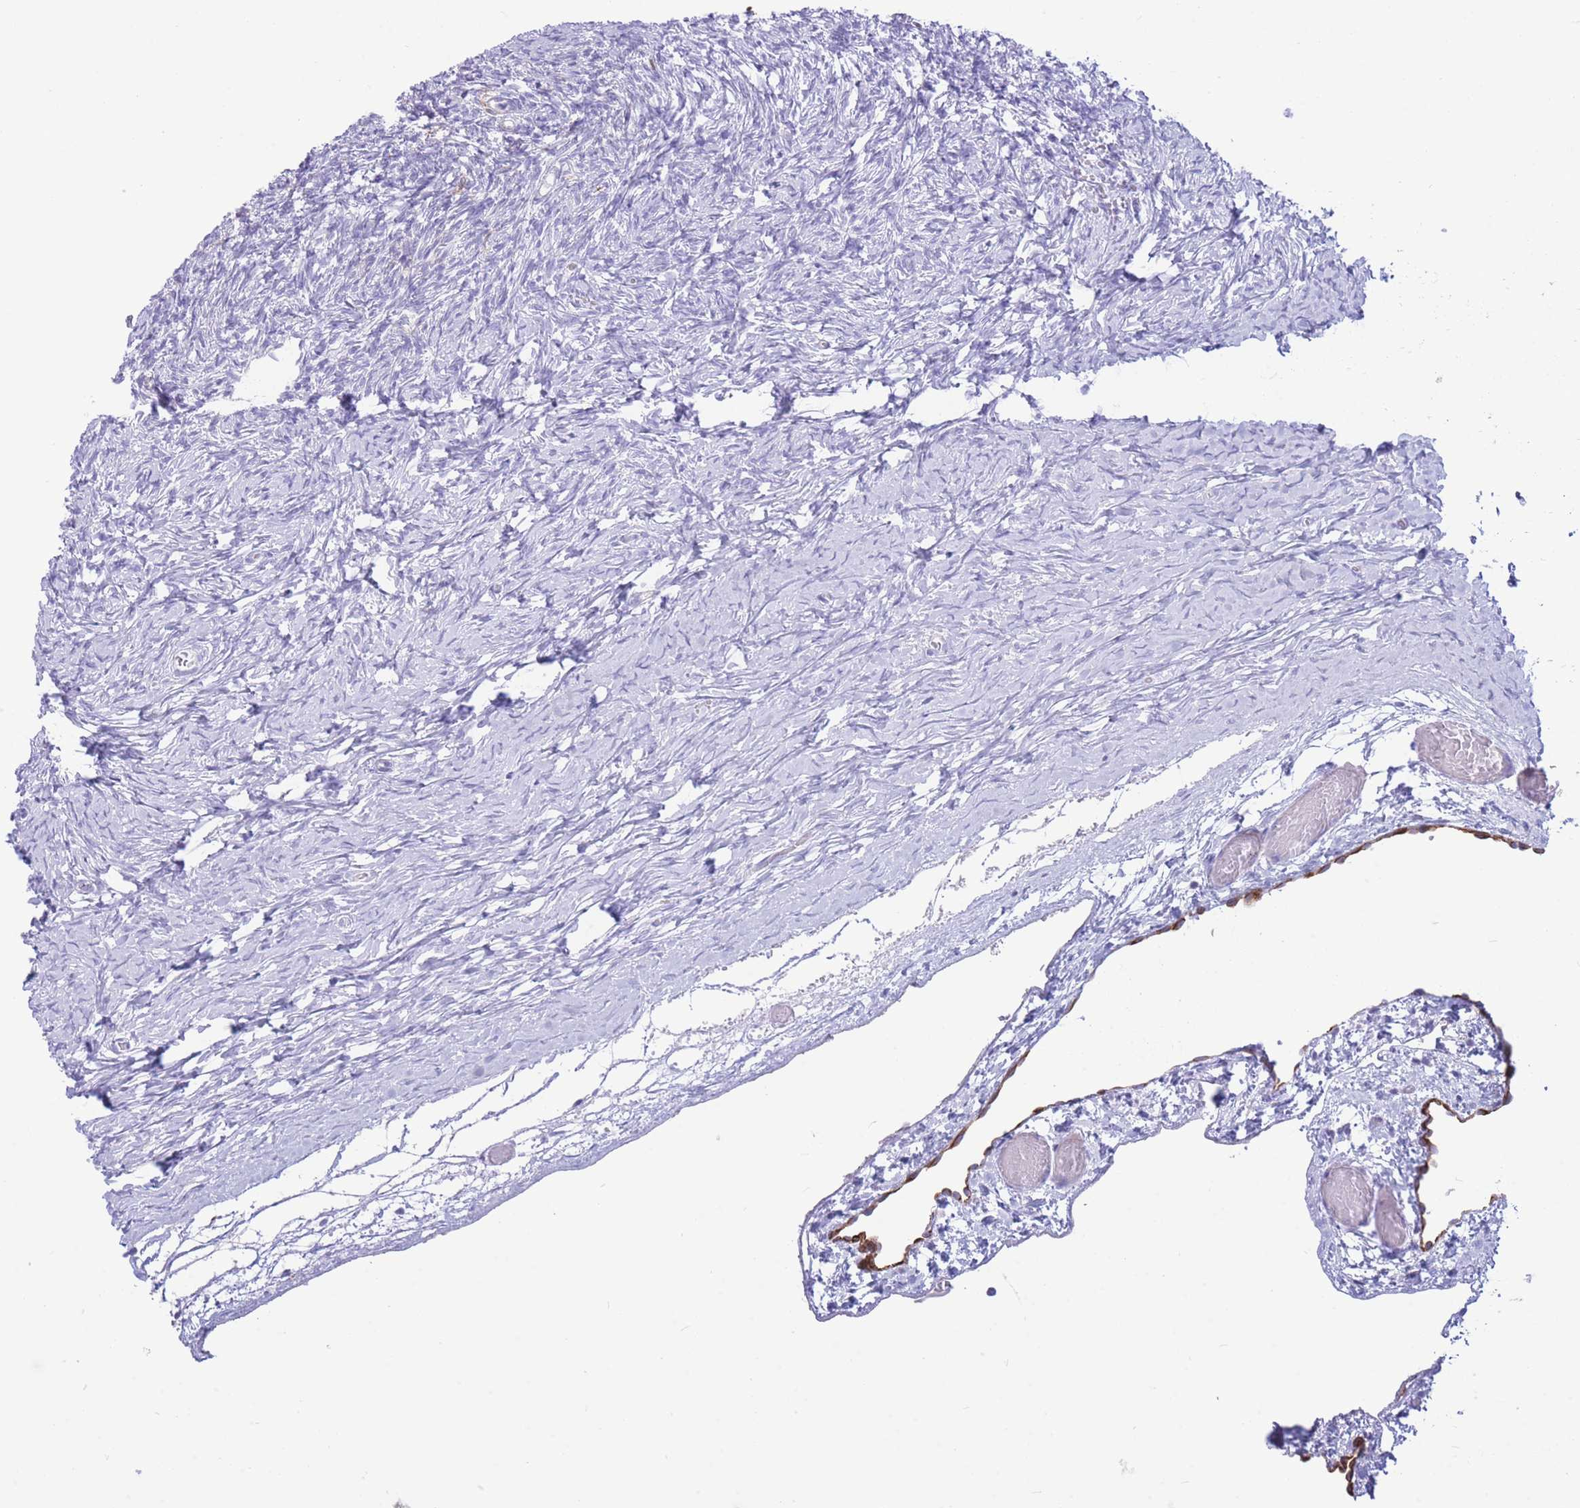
{"staining": {"intensity": "negative", "quantity": "none", "location": "none"}, "tissue": "ovary", "cell_type": "Ovarian stroma cells", "image_type": "normal", "snomed": [{"axis": "morphology", "description": "Normal tissue, NOS"}, {"axis": "topography", "description": "Ovary"}], "caption": "Histopathology image shows no protein staining in ovarian stroma cells of unremarkable ovary. (Brightfield microscopy of DAB immunohistochemistry at high magnification).", "gene": "VWA8", "patient": {"sex": "female", "age": 39}}